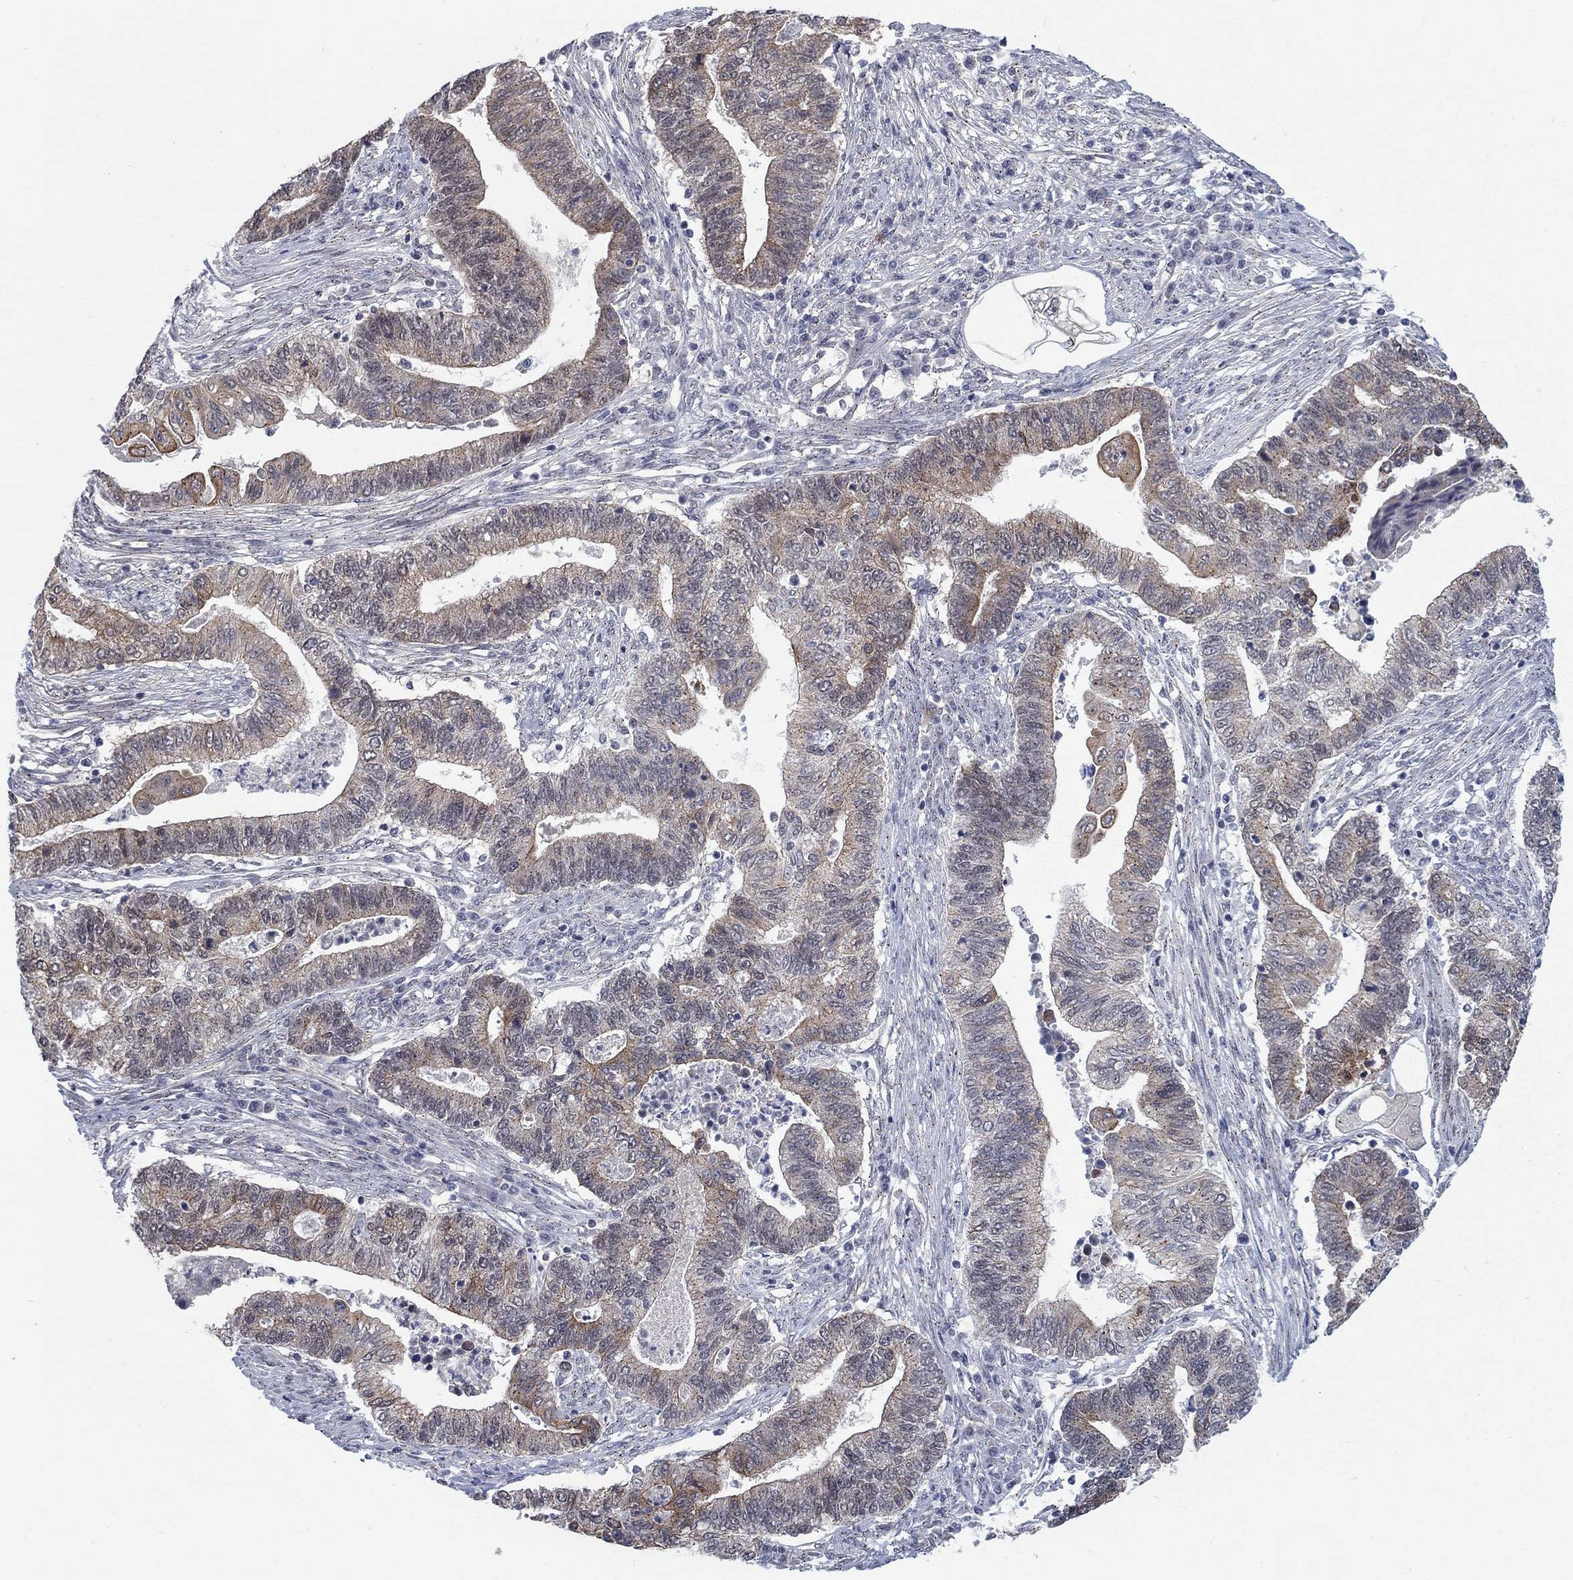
{"staining": {"intensity": "strong", "quantity": "<25%", "location": "cytoplasmic/membranous"}, "tissue": "endometrial cancer", "cell_type": "Tumor cells", "image_type": "cancer", "snomed": [{"axis": "morphology", "description": "Adenocarcinoma, NOS"}, {"axis": "topography", "description": "Uterus"}, {"axis": "topography", "description": "Endometrium"}], "caption": "High-magnification brightfield microscopy of endometrial cancer stained with DAB (brown) and counterstained with hematoxylin (blue). tumor cells exhibit strong cytoplasmic/membranous expression is identified in about<25% of cells.", "gene": "SH3RF1", "patient": {"sex": "female", "age": 54}}